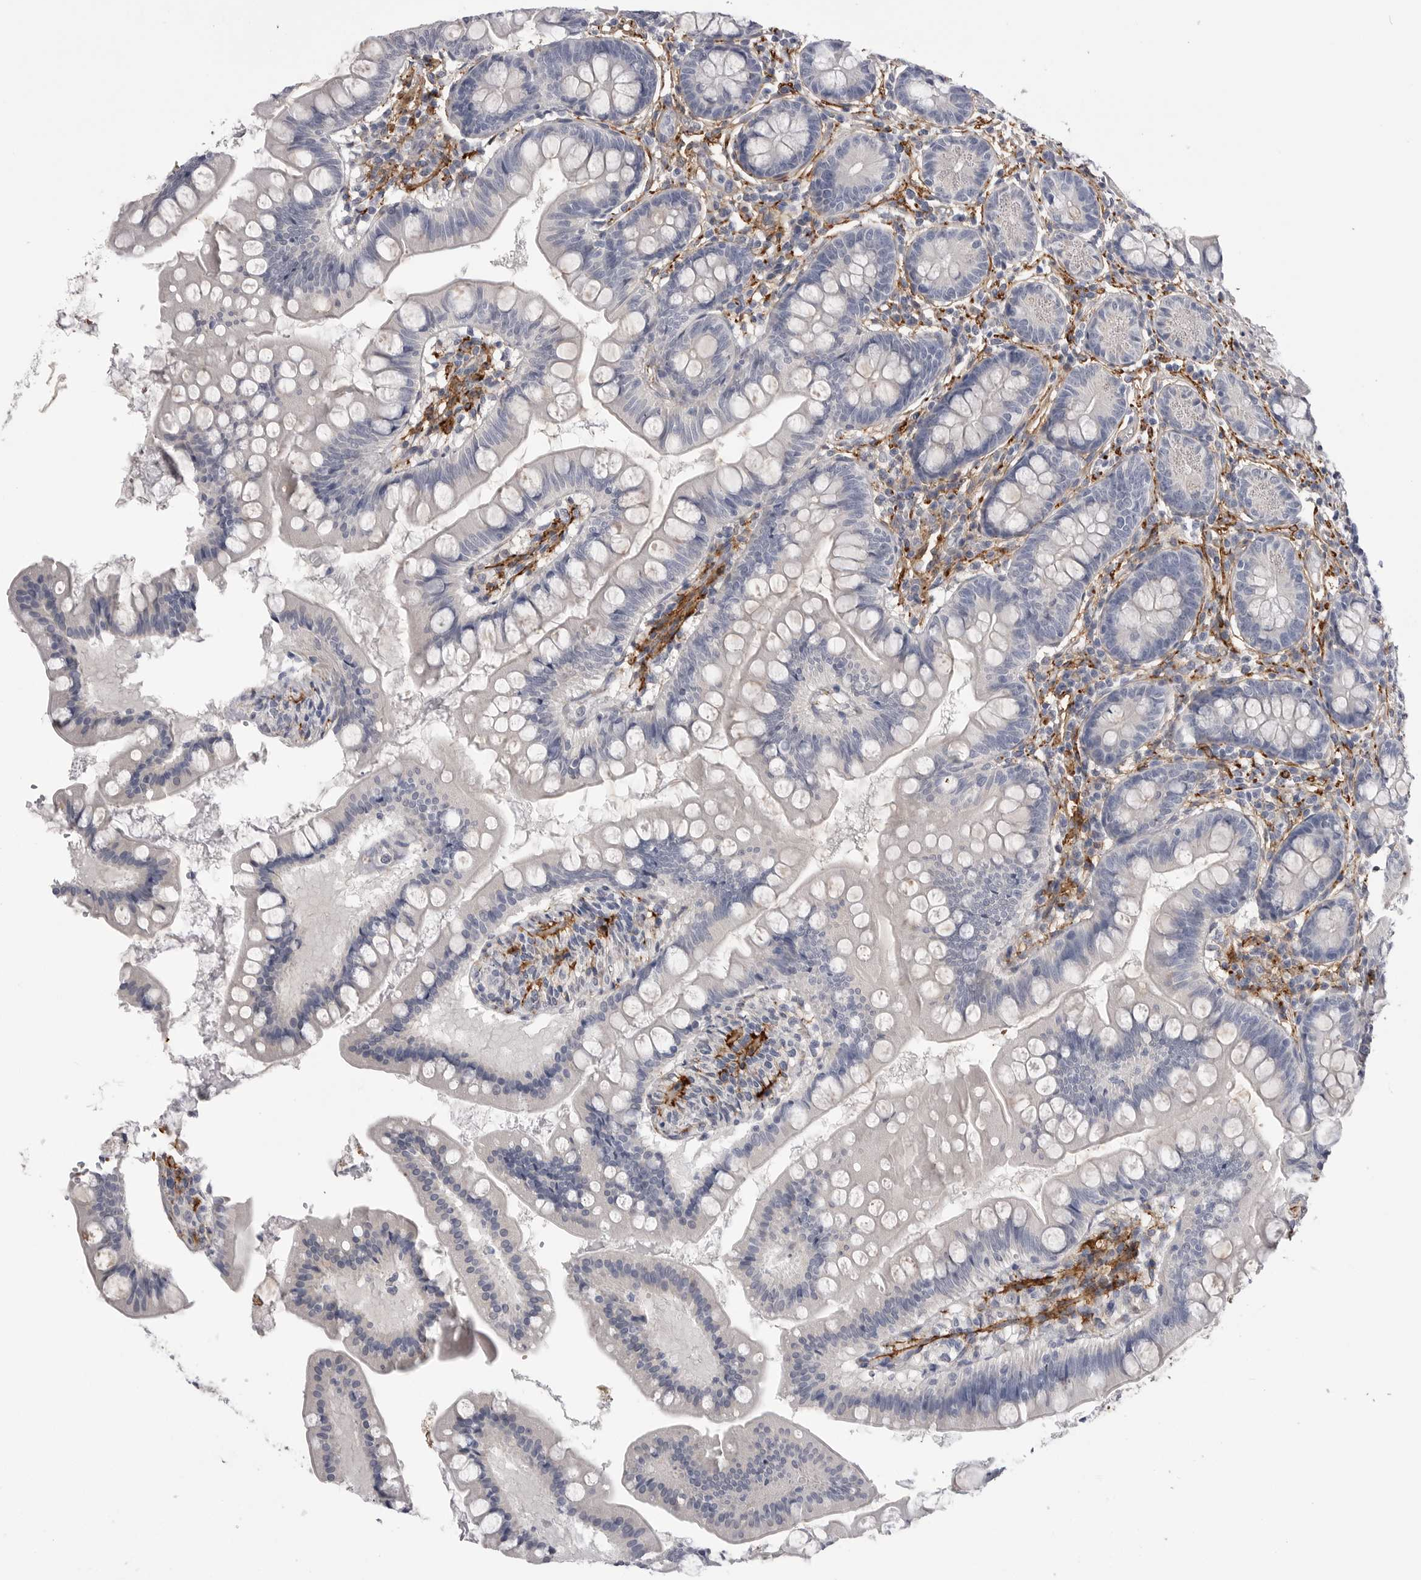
{"staining": {"intensity": "negative", "quantity": "none", "location": "none"}, "tissue": "small intestine", "cell_type": "Glandular cells", "image_type": "normal", "snomed": [{"axis": "morphology", "description": "Normal tissue, NOS"}, {"axis": "topography", "description": "Small intestine"}], "caption": "This is an immunohistochemistry (IHC) image of normal human small intestine. There is no expression in glandular cells.", "gene": "AKAP12", "patient": {"sex": "male", "age": 7}}